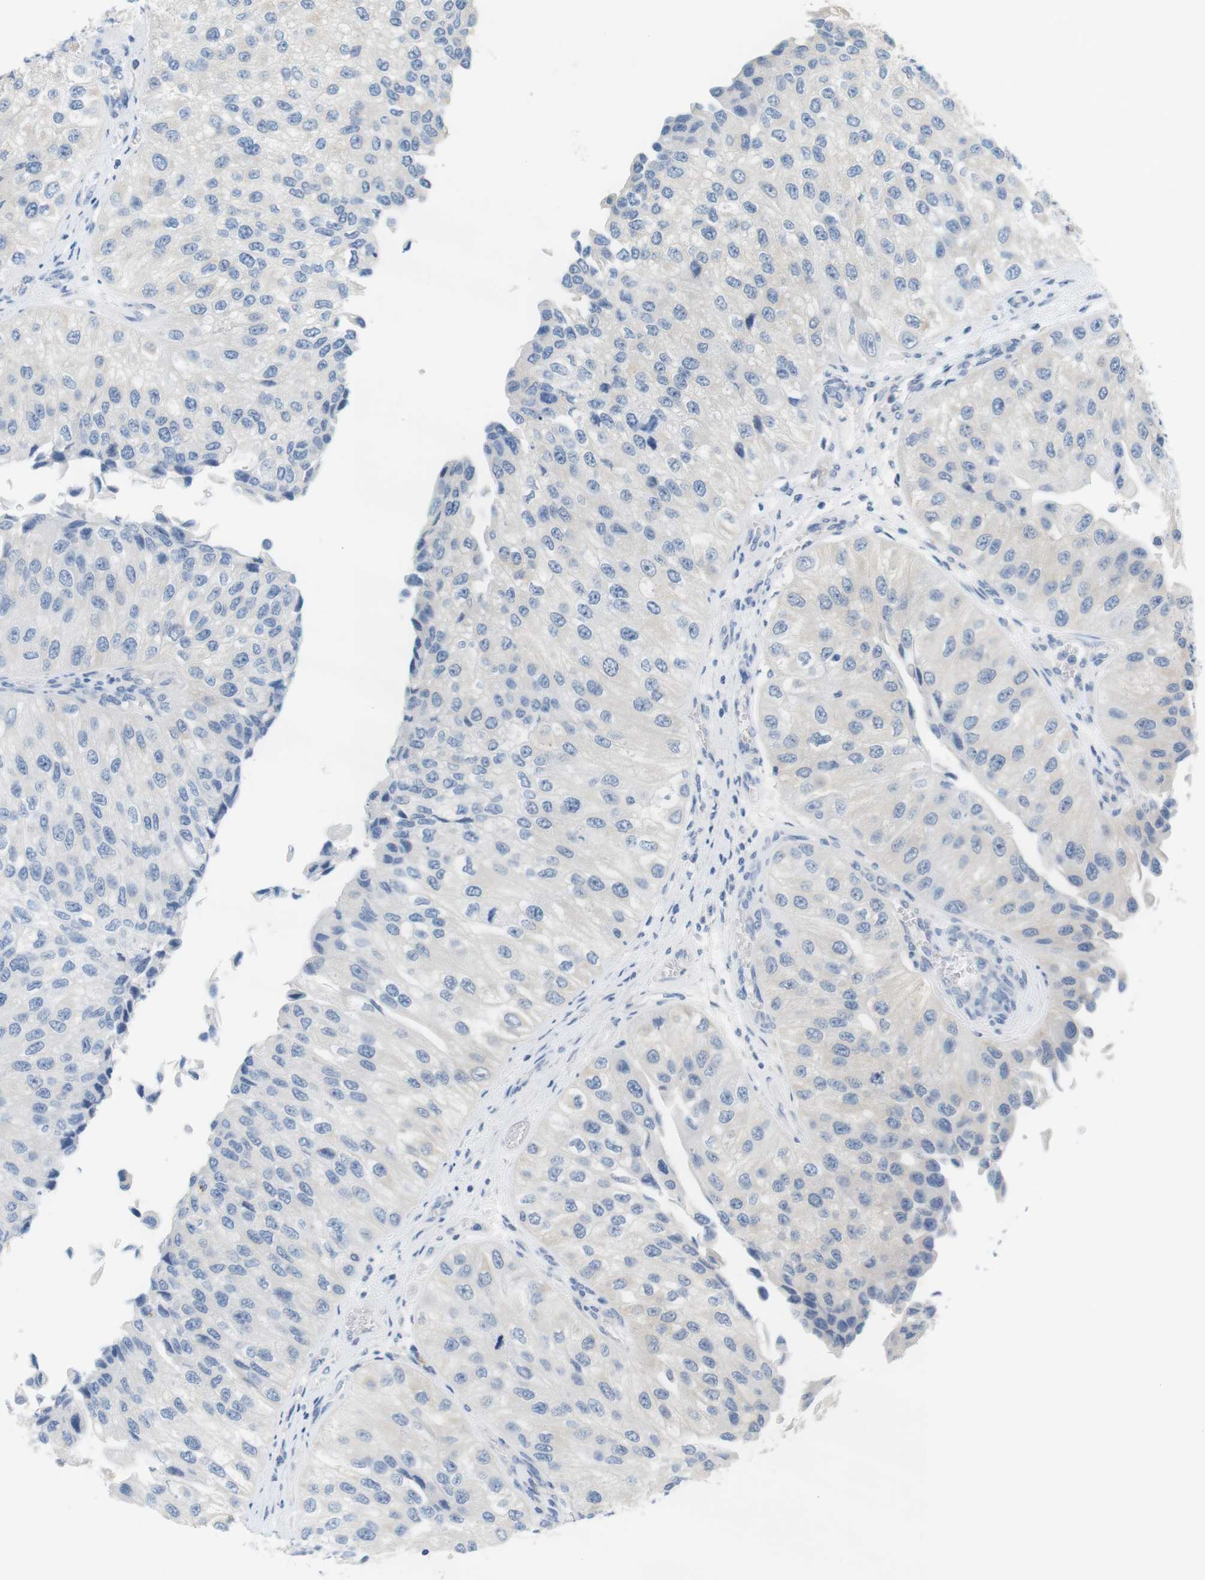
{"staining": {"intensity": "negative", "quantity": "none", "location": "none"}, "tissue": "urothelial cancer", "cell_type": "Tumor cells", "image_type": "cancer", "snomed": [{"axis": "morphology", "description": "Urothelial carcinoma, High grade"}, {"axis": "topography", "description": "Kidney"}, {"axis": "topography", "description": "Urinary bladder"}], "caption": "Immunohistochemistry of urothelial cancer exhibits no staining in tumor cells.", "gene": "LRRK2", "patient": {"sex": "male", "age": 77}}